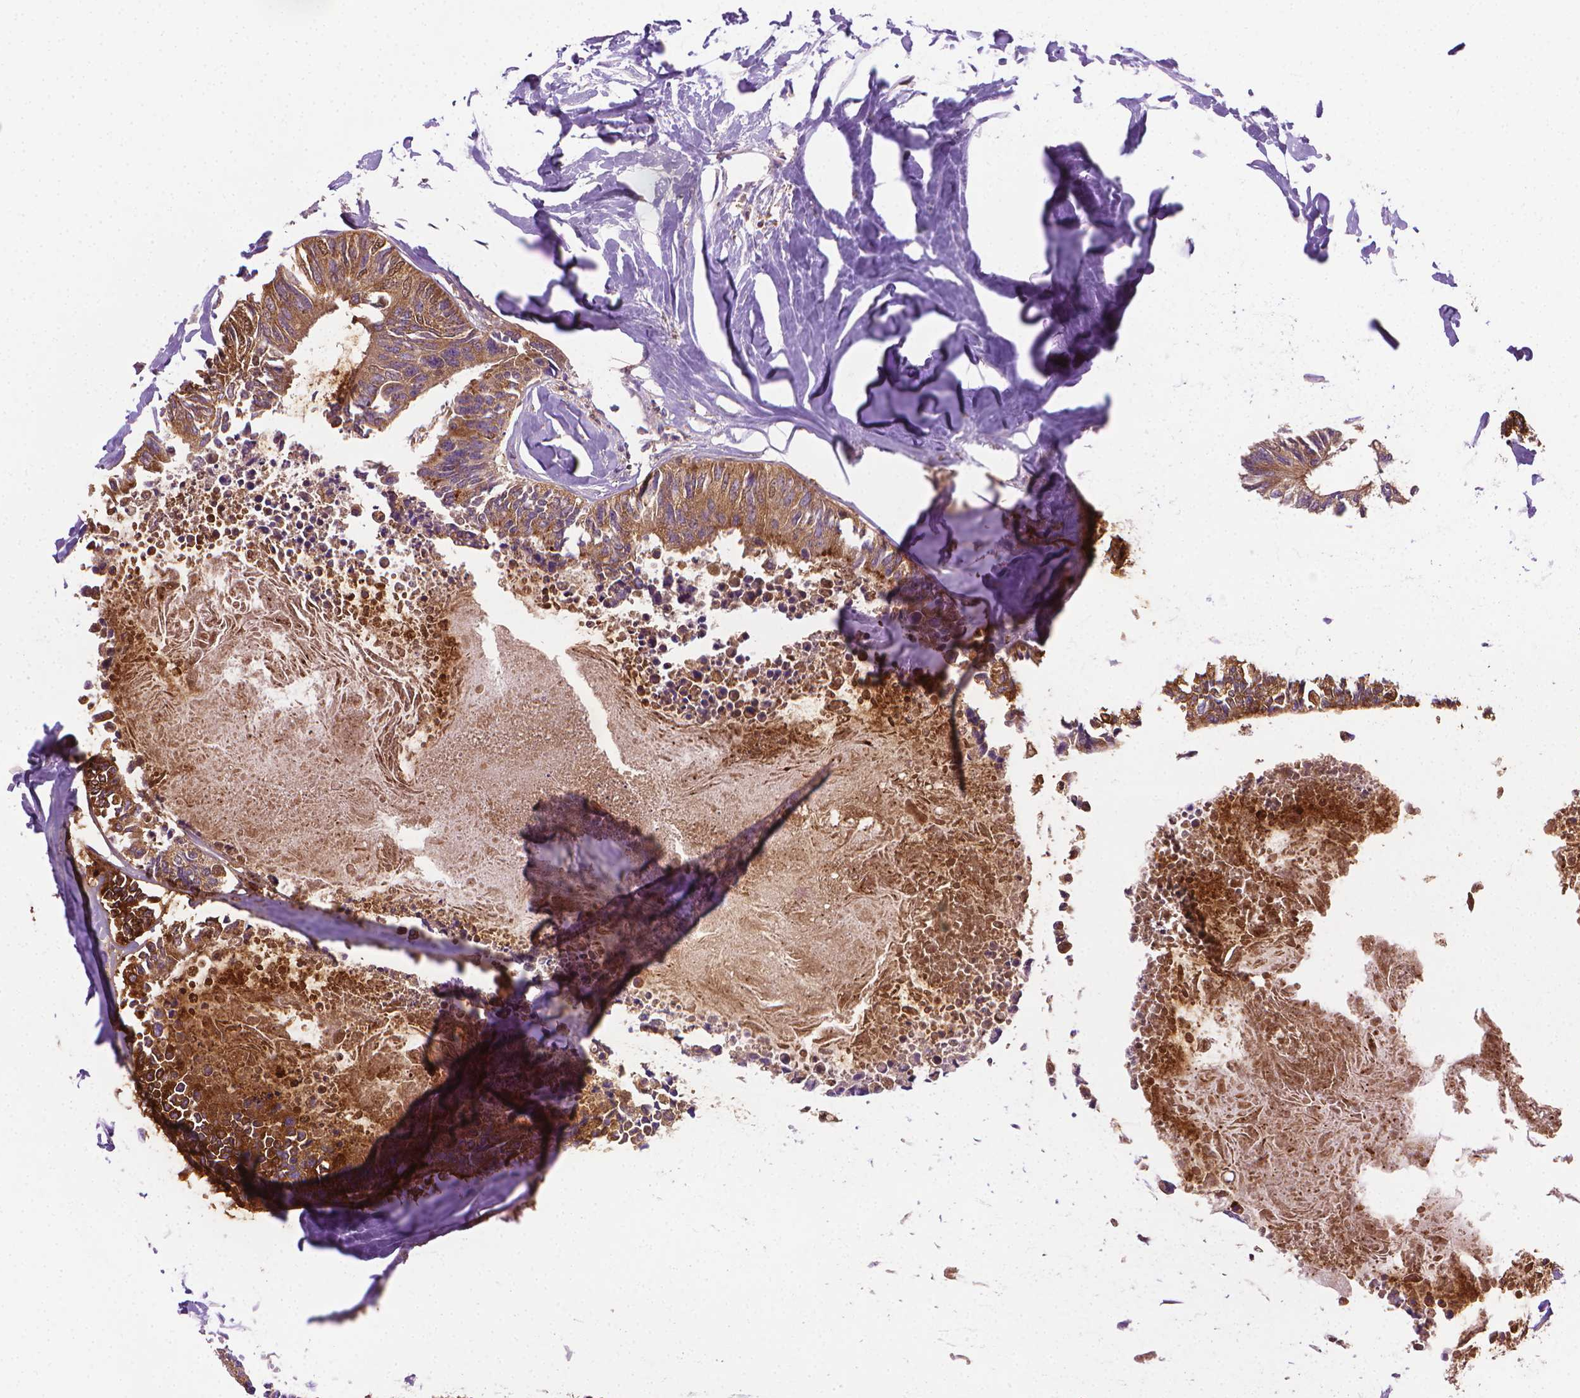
{"staining": {"intensity": "moderate", "quantity": ">75%", "location": "cytoplasmic/membranous"}, "tissue": "colorectal cancer", "cell_type": "Tumor cells", "image_type": "cancer", "snomed": [{"axis": "morphology", "description": "Adenocarcinoma, NOS"}, {"axis": "topography", "description": "Colon"}, {"axis": "topography", "description": "Rectum"}], "caption": "There is medium levels of moderate cytoplasmic/membranous expression in tumor cells of colorectal cancer, as demonstrated by immunohistochemical staining (brown color).", "gene": "SLC51B", "patient": {"sex": "male", "age": 57}}